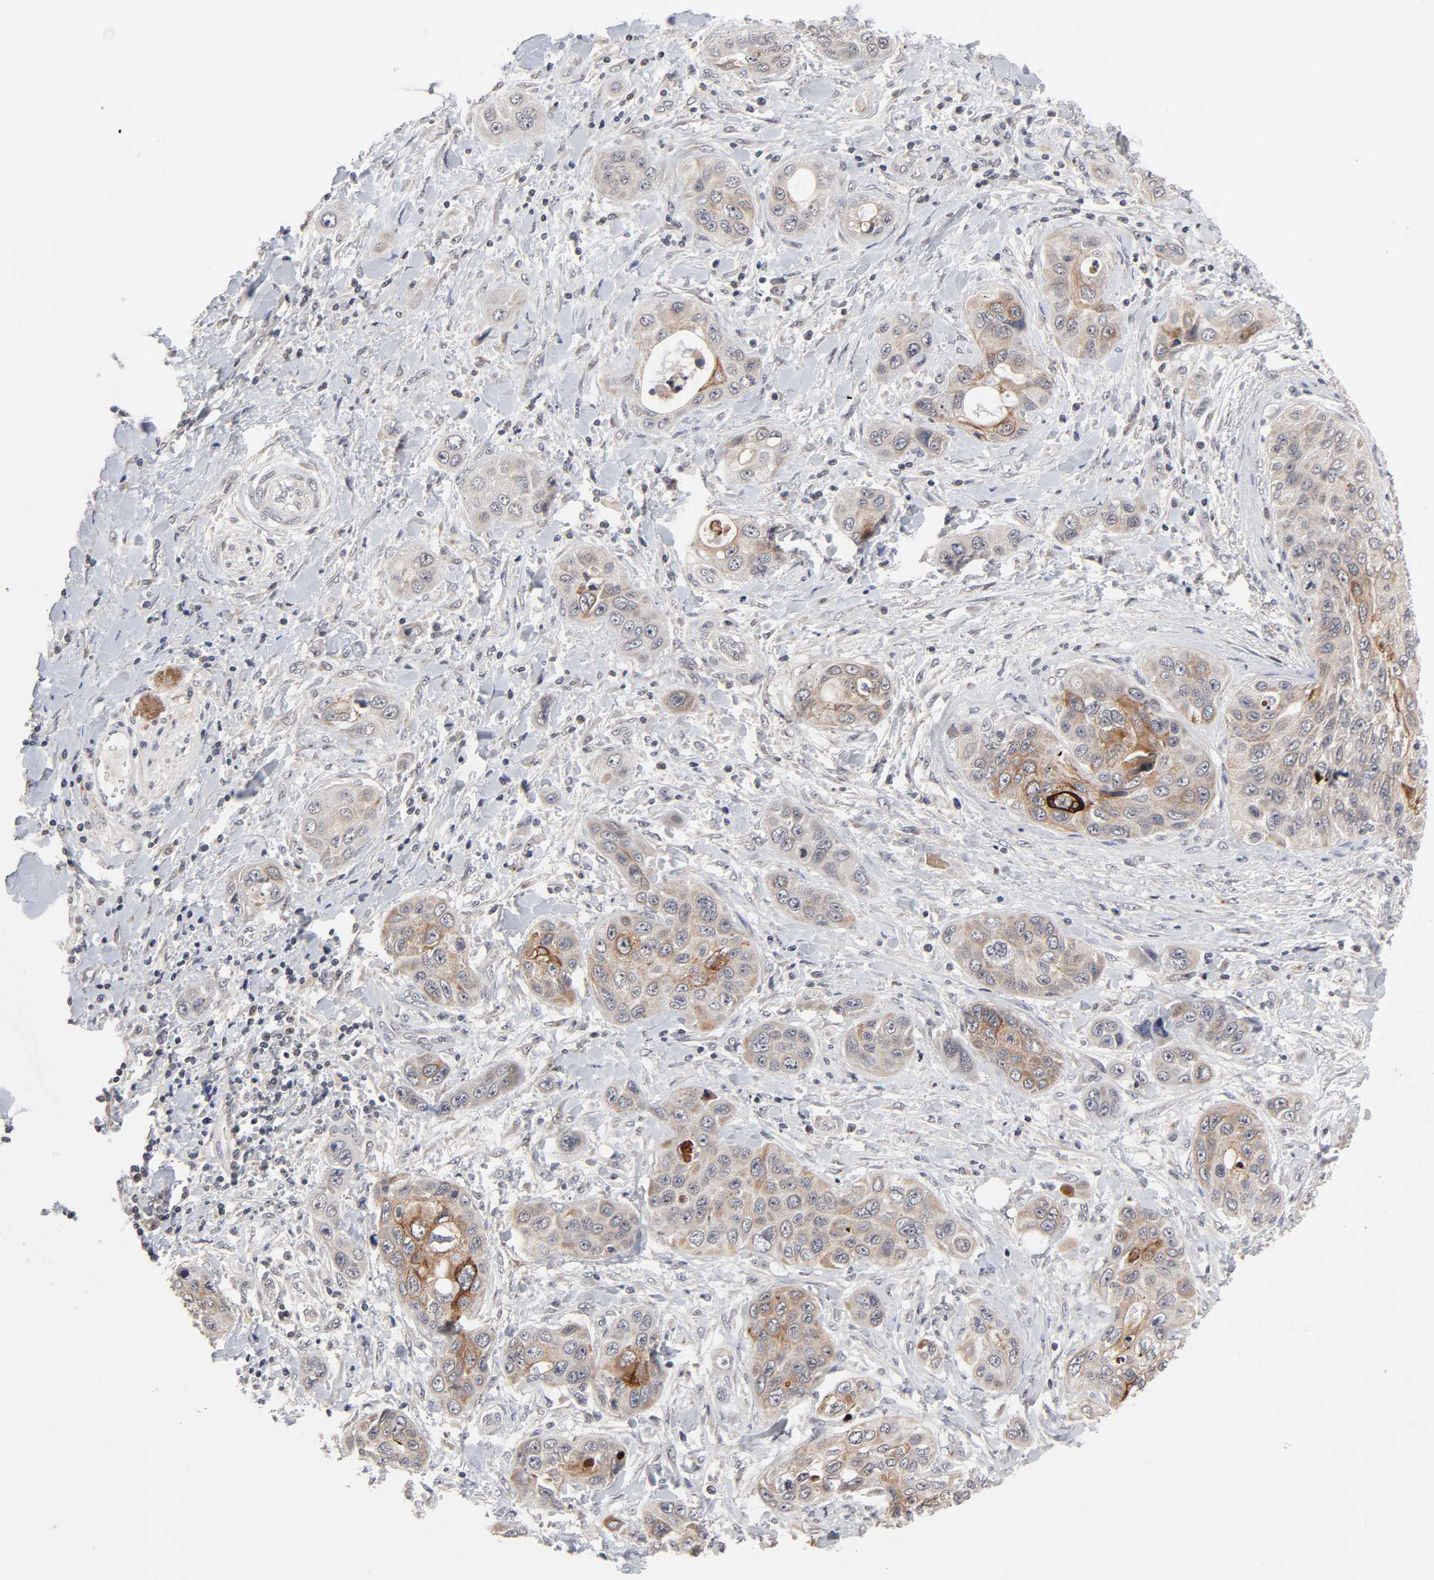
{"staining": {"intensity": "strong", "quantity": ">75%", "location": "cytoplasmic/membranous"}, "tissue": "pancreatic cancer", "cell_type": "Tumor cells", "image_type": "cancer", "snomed": [{"axis": "morphology", "description": "Adenocarcinoma, NOS"}, {"axis": "topography", "description": "Pancreas"}], "caption": "Human pancreatic adenocarcinoma stained for a protein (brown) reveals strong cytoplasmic/membranous positive positivity in approximately >75% of tumor cells.", "gene": "AUH", "patient": {"sex": "female", "age": 70}}